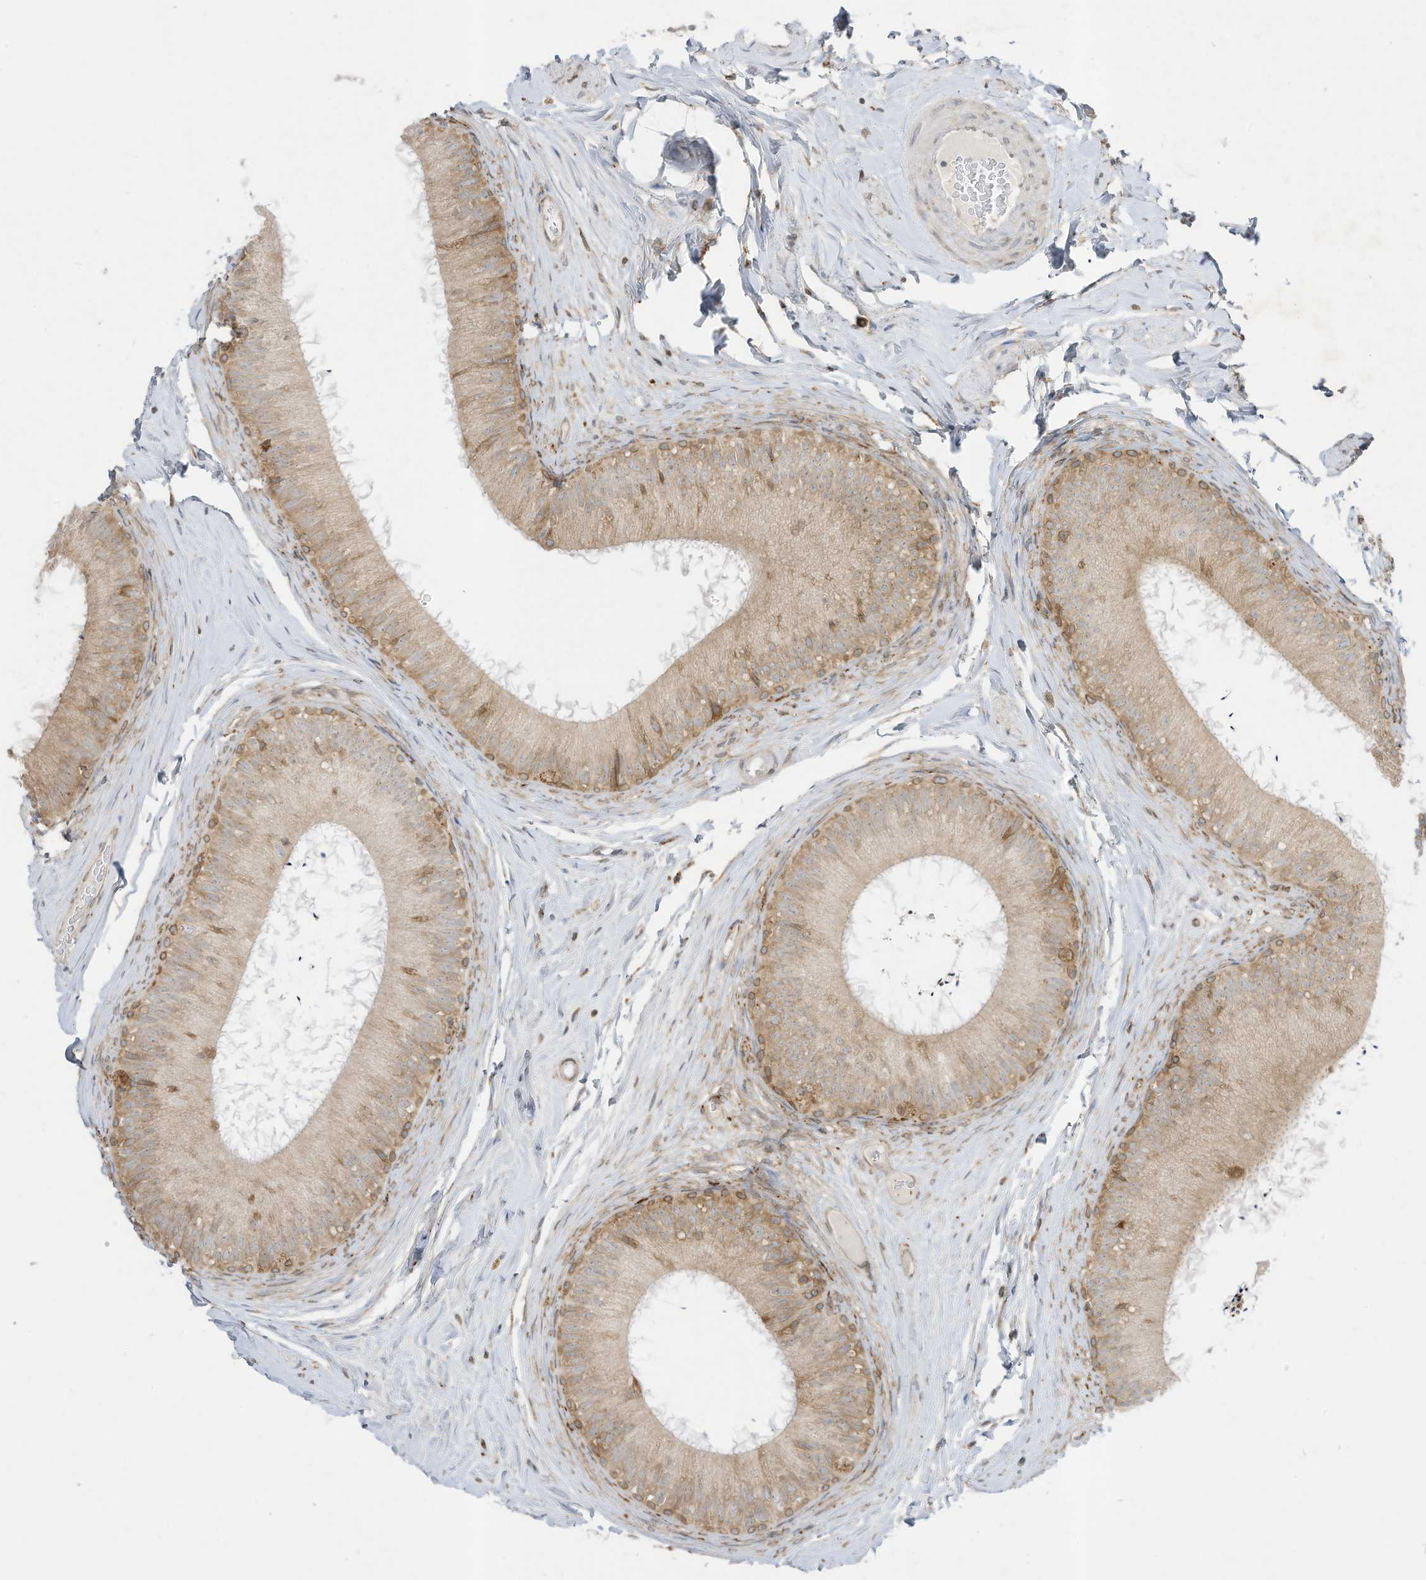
{"staining": {"intensity": "moderate", "quantity": "<25%", "location": "cytoplasmic/membranous"}, "tissue": "epididymis", "cell_type": "Glandular cells", "image_type": "normal", "snomed": [{"axis": "morphology", "description": "Normal tissue, NOS"}, {"axis": "topography", "description": "Epididymis"}], "caption": "Brown immunohistochemical staining in unremarkable human epididymis reveals moderate cytoplasmic/membranous expression in about <25% of glandular cells.", "gene": "PTK6", "patient": {"sex": "male", "age": 50}}